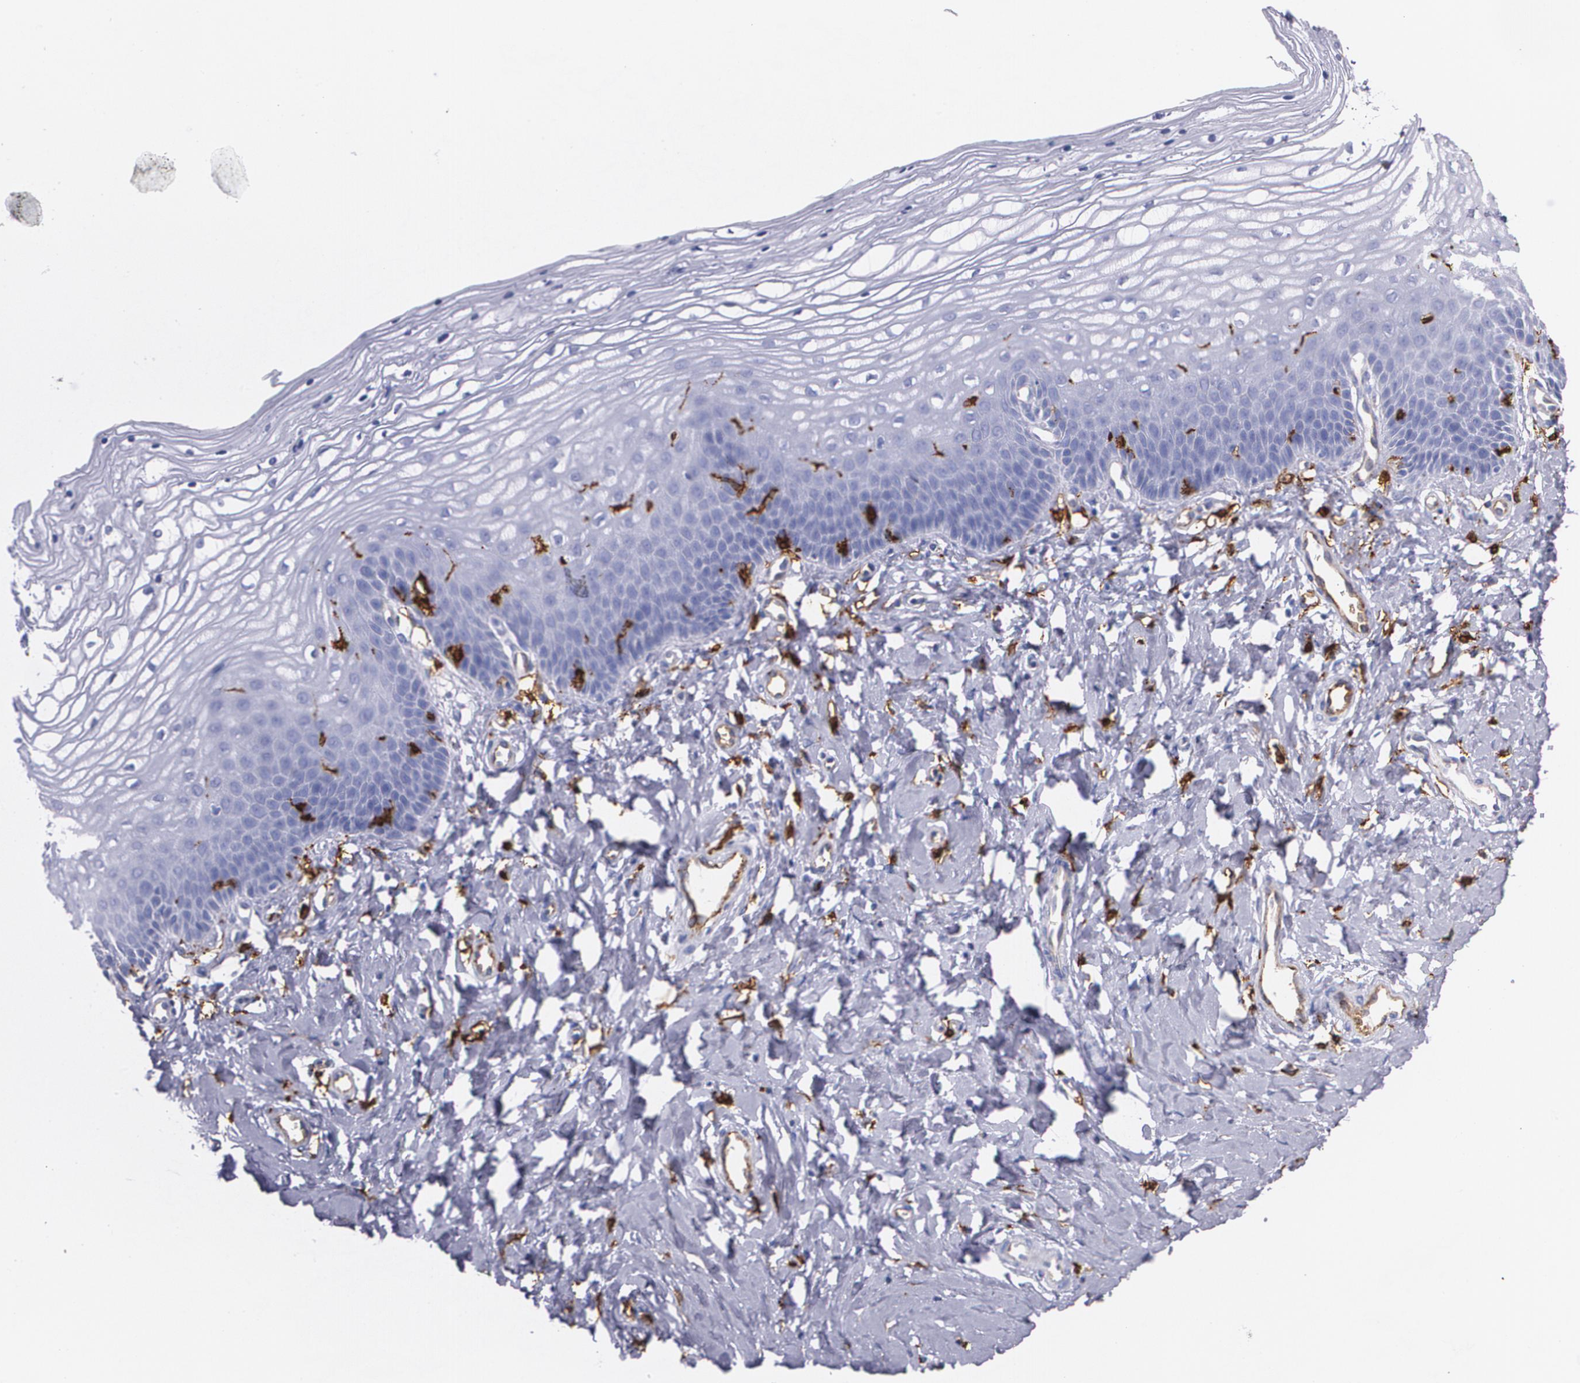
{"staining": {"intensity": "strong", "quantity": "<25%", "location": "cytoplasmic/membranous"}, "tissue": "vagina", "cell_type": "Squamous epithelial cells", "image_type": "normal", "snomed": [{"axis": "morphology", "description": "Normal tissue, NOS"}, {"axis": "topography", "description": "Vagina"}], "caption": "The histopathology image reveals staining of benign vagina, revealing strong cytoplasmic/membranous protein positivity (brown color) within squamous epithelial cells.", "gene": "HLA", "patient": {"sex": "female", "age": 68}}